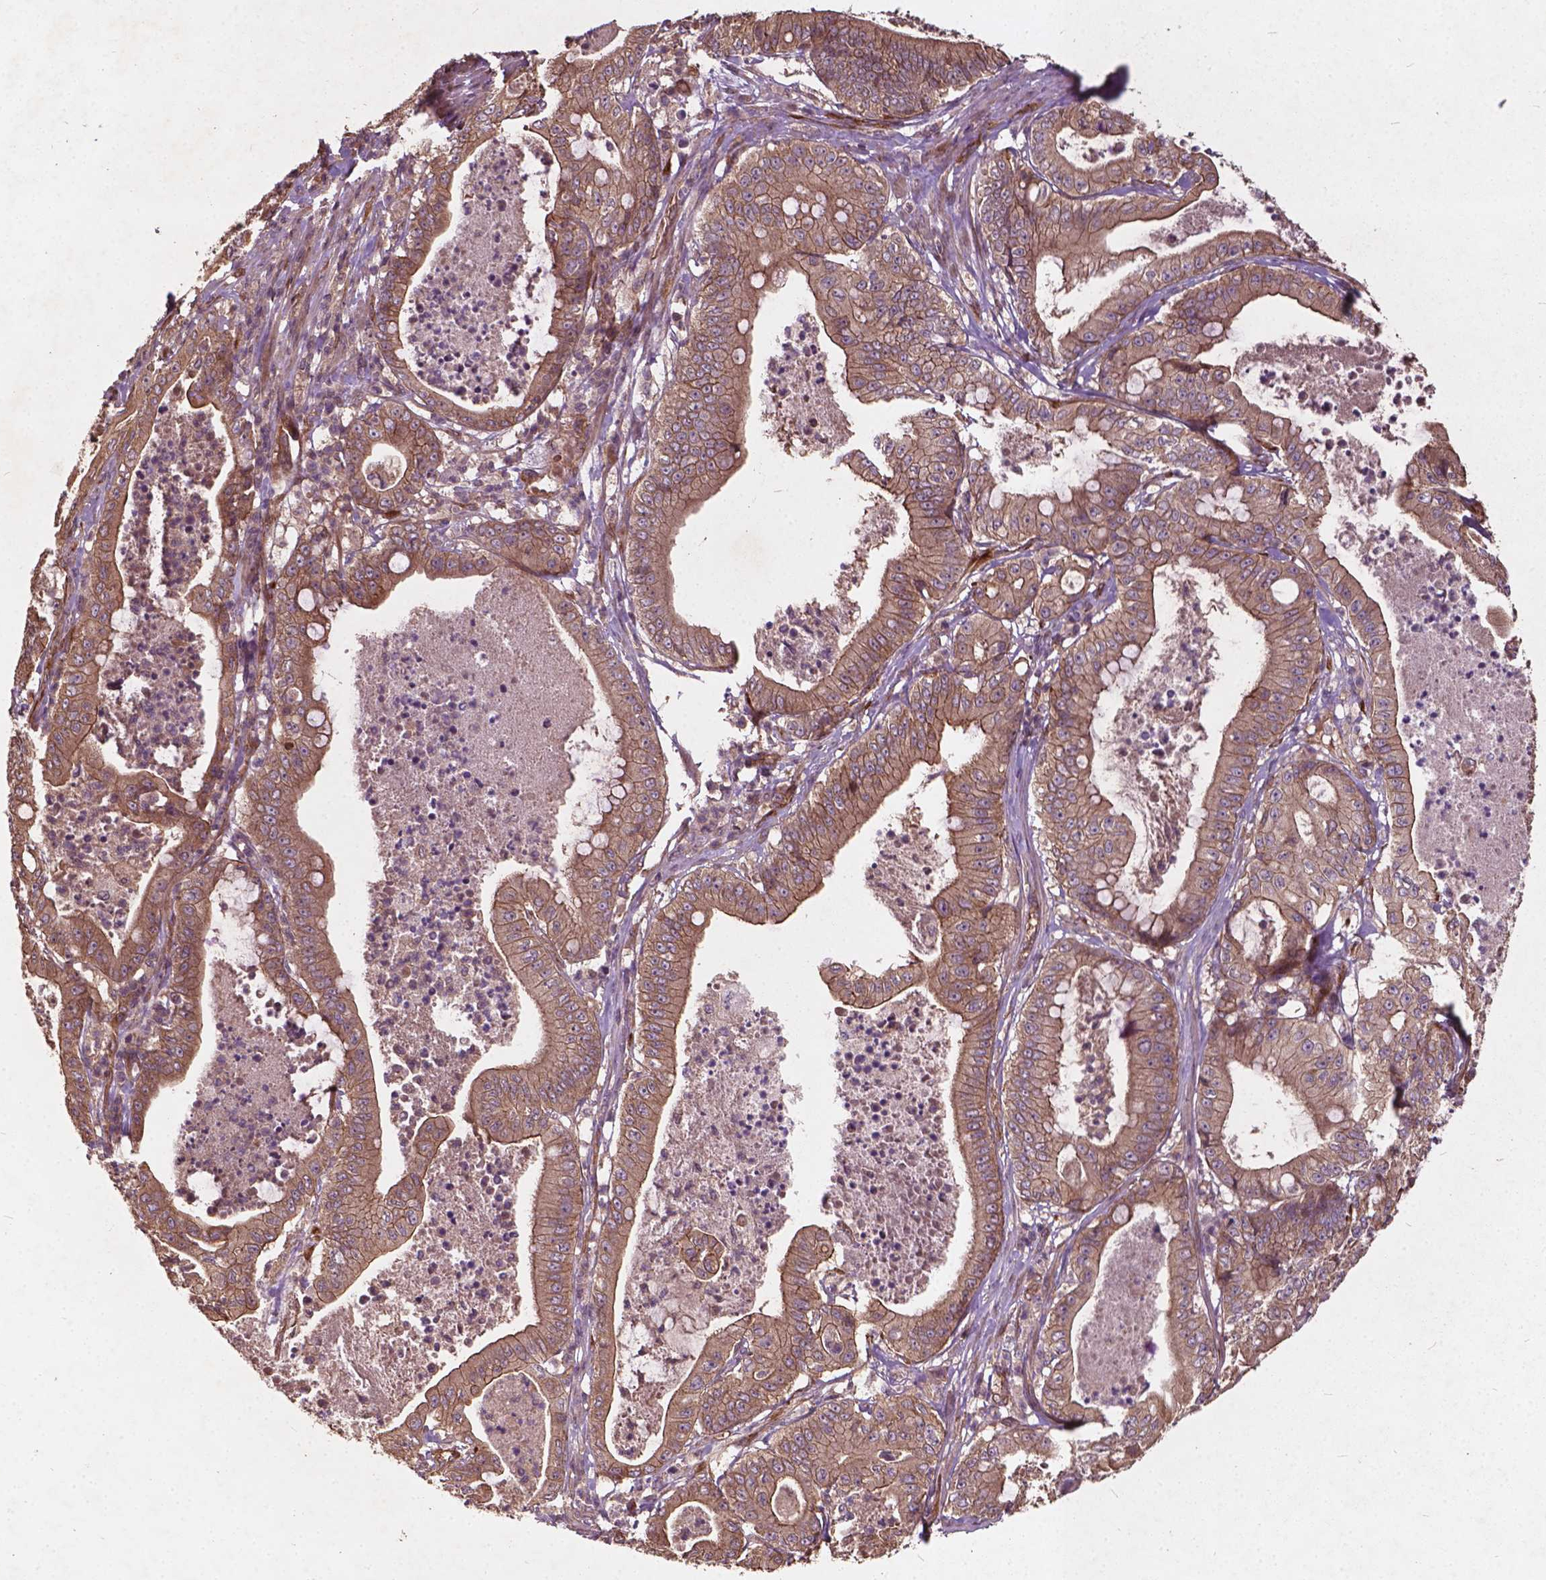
{"staining": {"intensity": "moderate", "quantity": ">75%", "location": "cytoplasmic/membranous"}, "tissue": "pancreatic cancer", "cell_type": "Tumor cells", "image_type": "cancer", "snomed": [{"axis": "morphology", "description": "Adenocarcinoma, NOS"}, {"axis": "topography", "description": "Pancreas"}], "caption": "Moderate cytoplasmic/membranous staining for a protein is seen in approximately >75% of tumor cells of pancreatic cancer using IHC.", "gene": "UBXN2A", "patient": {"sex": "male", "age": 71}}